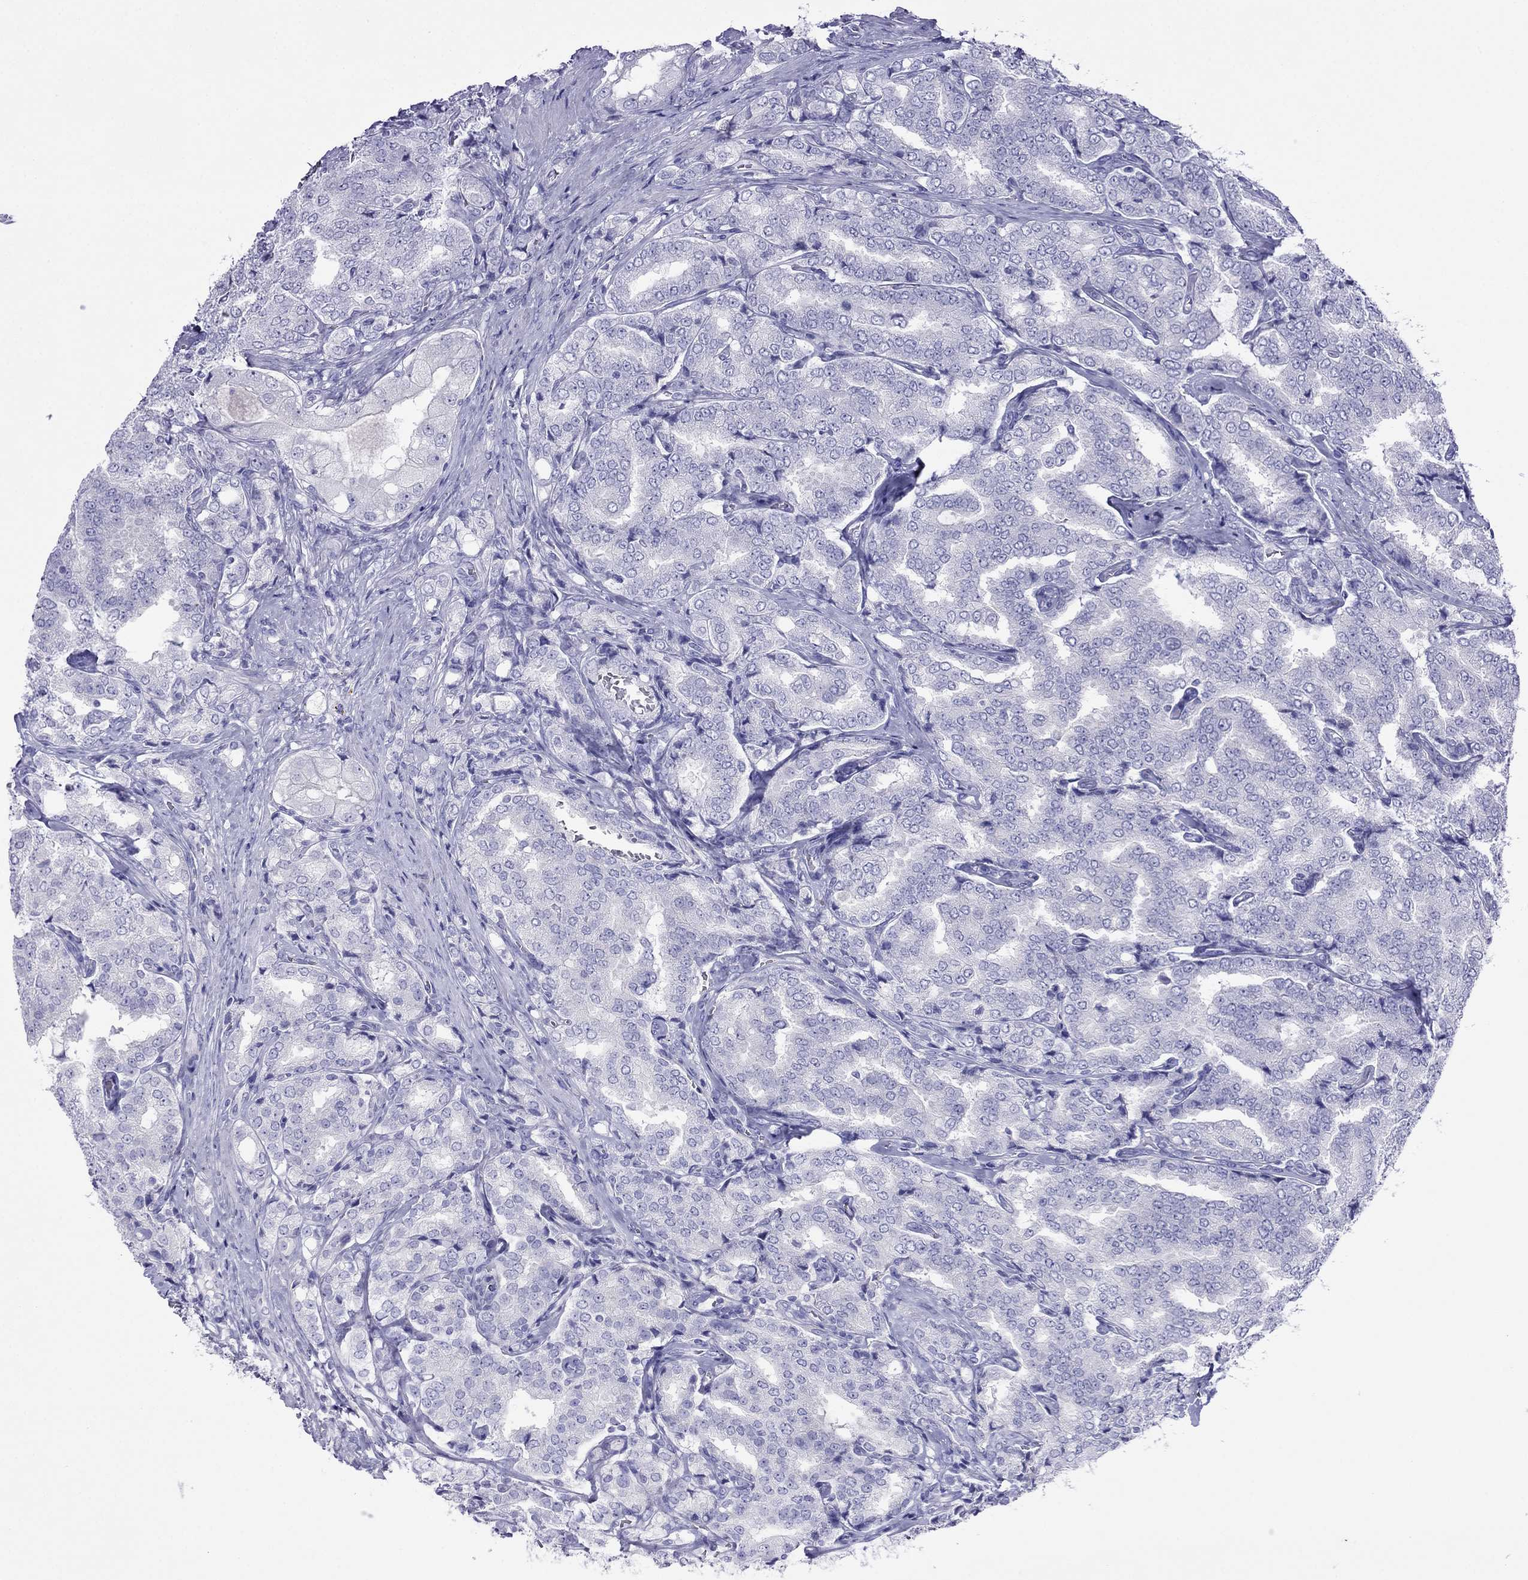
{"staining": {"intensity": "negative", "quantity": "none", "location": "none"}, "tissue": "prostate cancer", "cell_type": "Tumor cells", "image_type": "cancer", "snomed": [{"axis": "morphology", "description": "Adenocarcinoma, NOS"}, {"axis": "topography", "description": "Prostate"}], "caption": "Photomicrograph shows no significant protein positivity in tumor cells of prostate cancer.", "gene": "PCDHA6", "patient": {"sex": "male", "age": 65}}